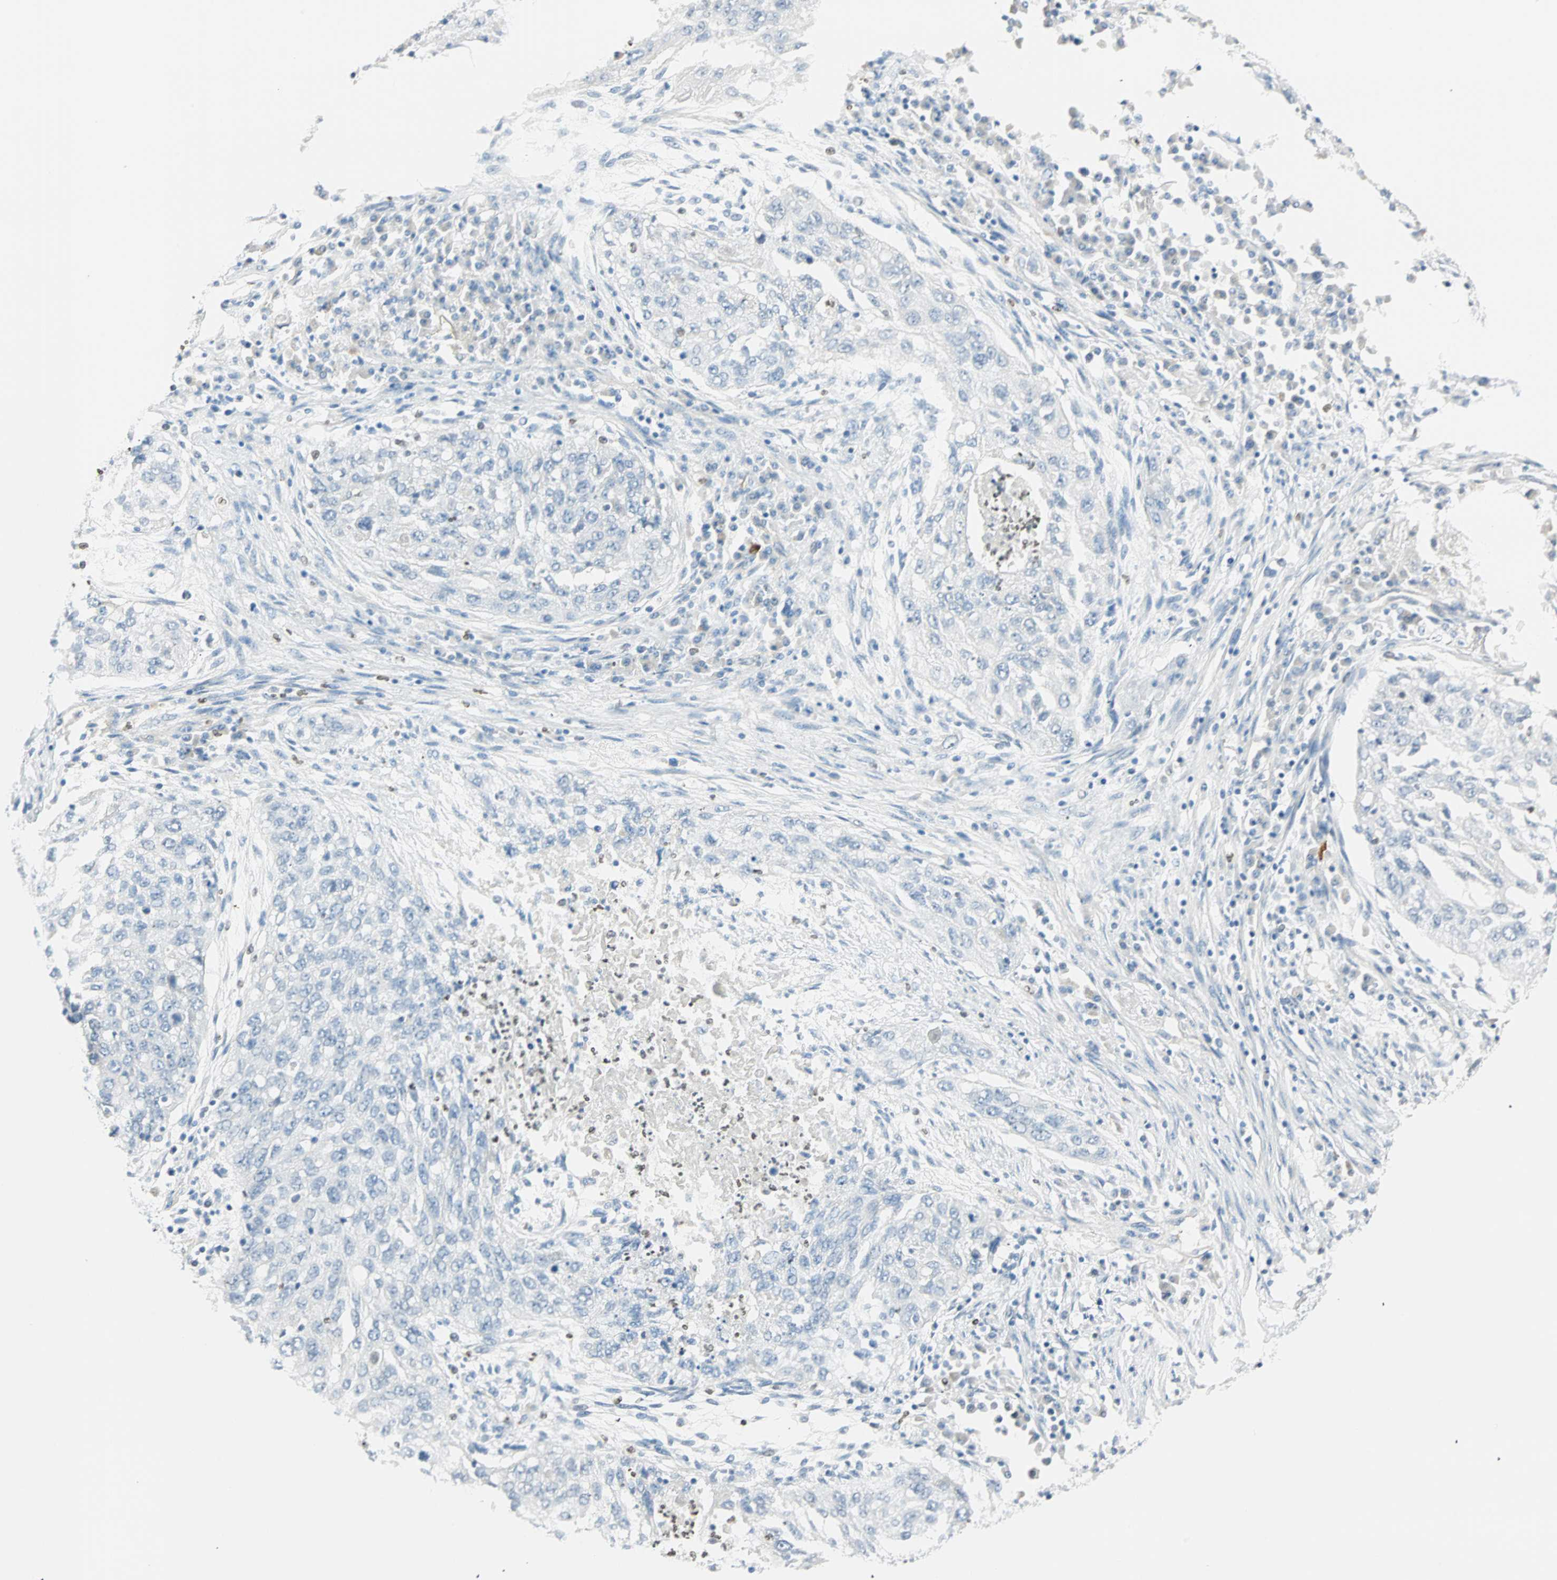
{"staining": {"intensity": "negative", "quantity": "none", "location": "none"}, "tissue": "lung cancer", "cell_type": "Tumor cells", "image_type": "cancer", "snomed": [{"axis": "morphology", "description": "Squamous cell carcinoma, NOS"}, {"axis": "topography", "description": "Lung"}], "caption": "IHC of lung squamous cell carcinoma reveals no expression in tumor cells.", "gene": "MLLT10", "patient": {"sex": "female", "age": 63}}